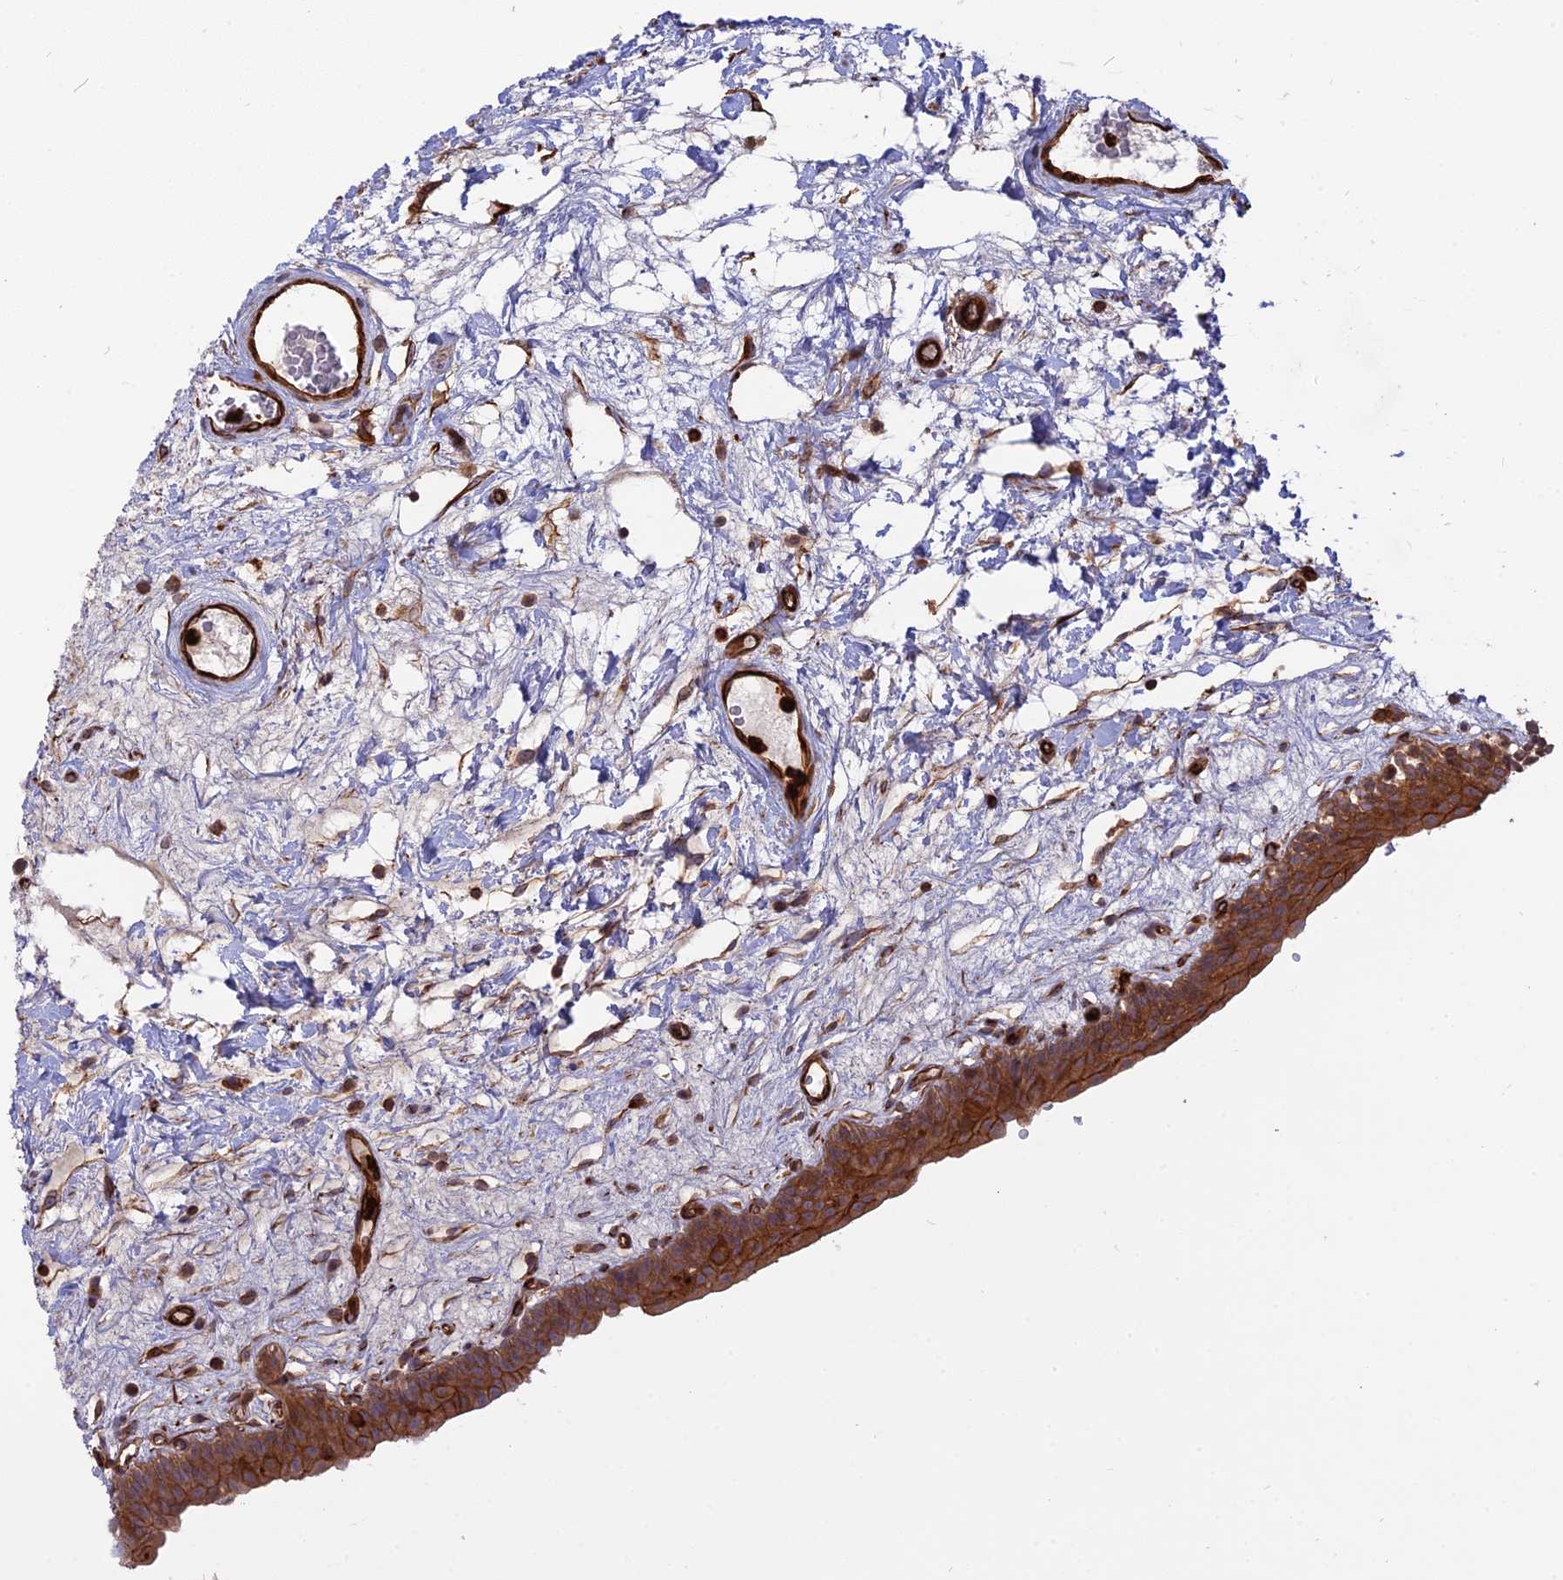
{"staining": {"intensity": "strong", "quantity": ">75%", "location": "cytoplasmic/membranous"}, "tissue": "urinary bladder", "cell_type": "Urothelial cells", "image_type": "normal", "snomed": [{"axis": "morphology", "description": "Normal tissue, NOS"}, {"axis": "topography", "description": "Urinary bladder"}], "caption": "Immunohistochemical staining of benign human urinary bladder displays >75% levels of strong cytoplasmic/membranous protein positivity in approximately >75% of urothelial cells.", "gene": "PHLDB3", "patient": {"sex": "male", "age": 83}}